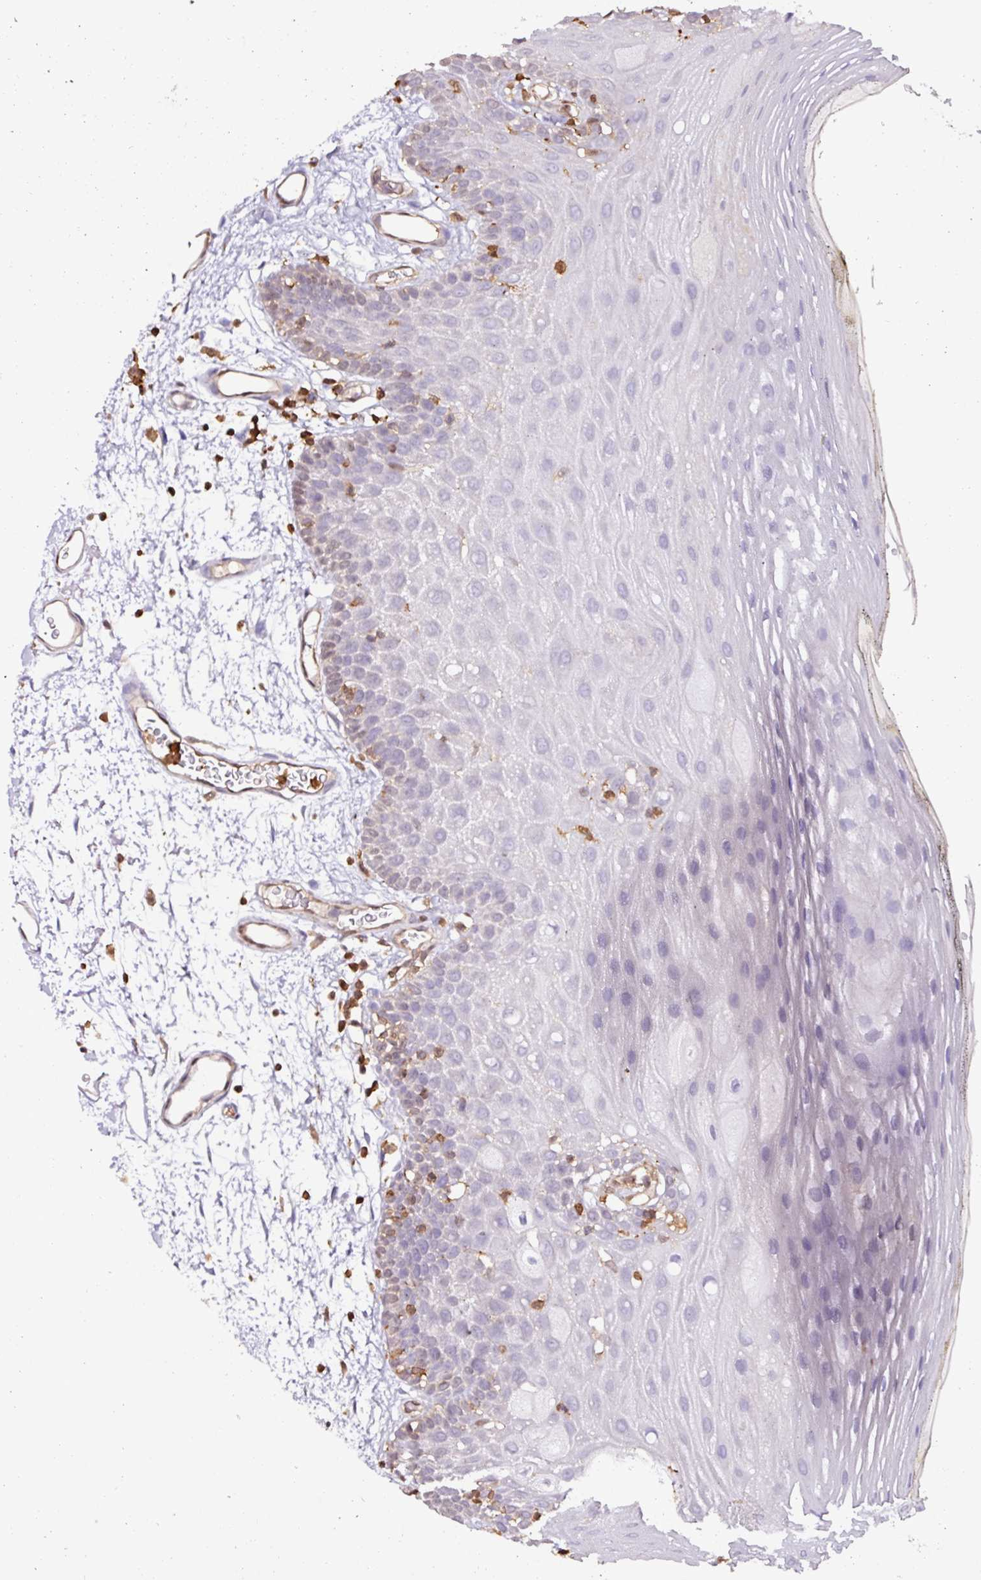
{"staining": {"intensity": "negative", "quantity": "none", "location": "none"}, "tissue": "oral mucosa", "cell_type": "Squamous epithelial cells", "image_type": "normal", "snomed": [{"axis": "morphology", "description": "Normal tissue, NOS"}, {"axis": "topography", "description": "Oral tissue"}, {"axis": "topography", "description": "Tounge, NOS"}], "caption": "This is an IHC photomicrograph of normal human oral mucosa. There is no positivity in squamous epithelial cells.", "gene": "ARHGDIB", "patient": {"sex": "female", "age": 81}}